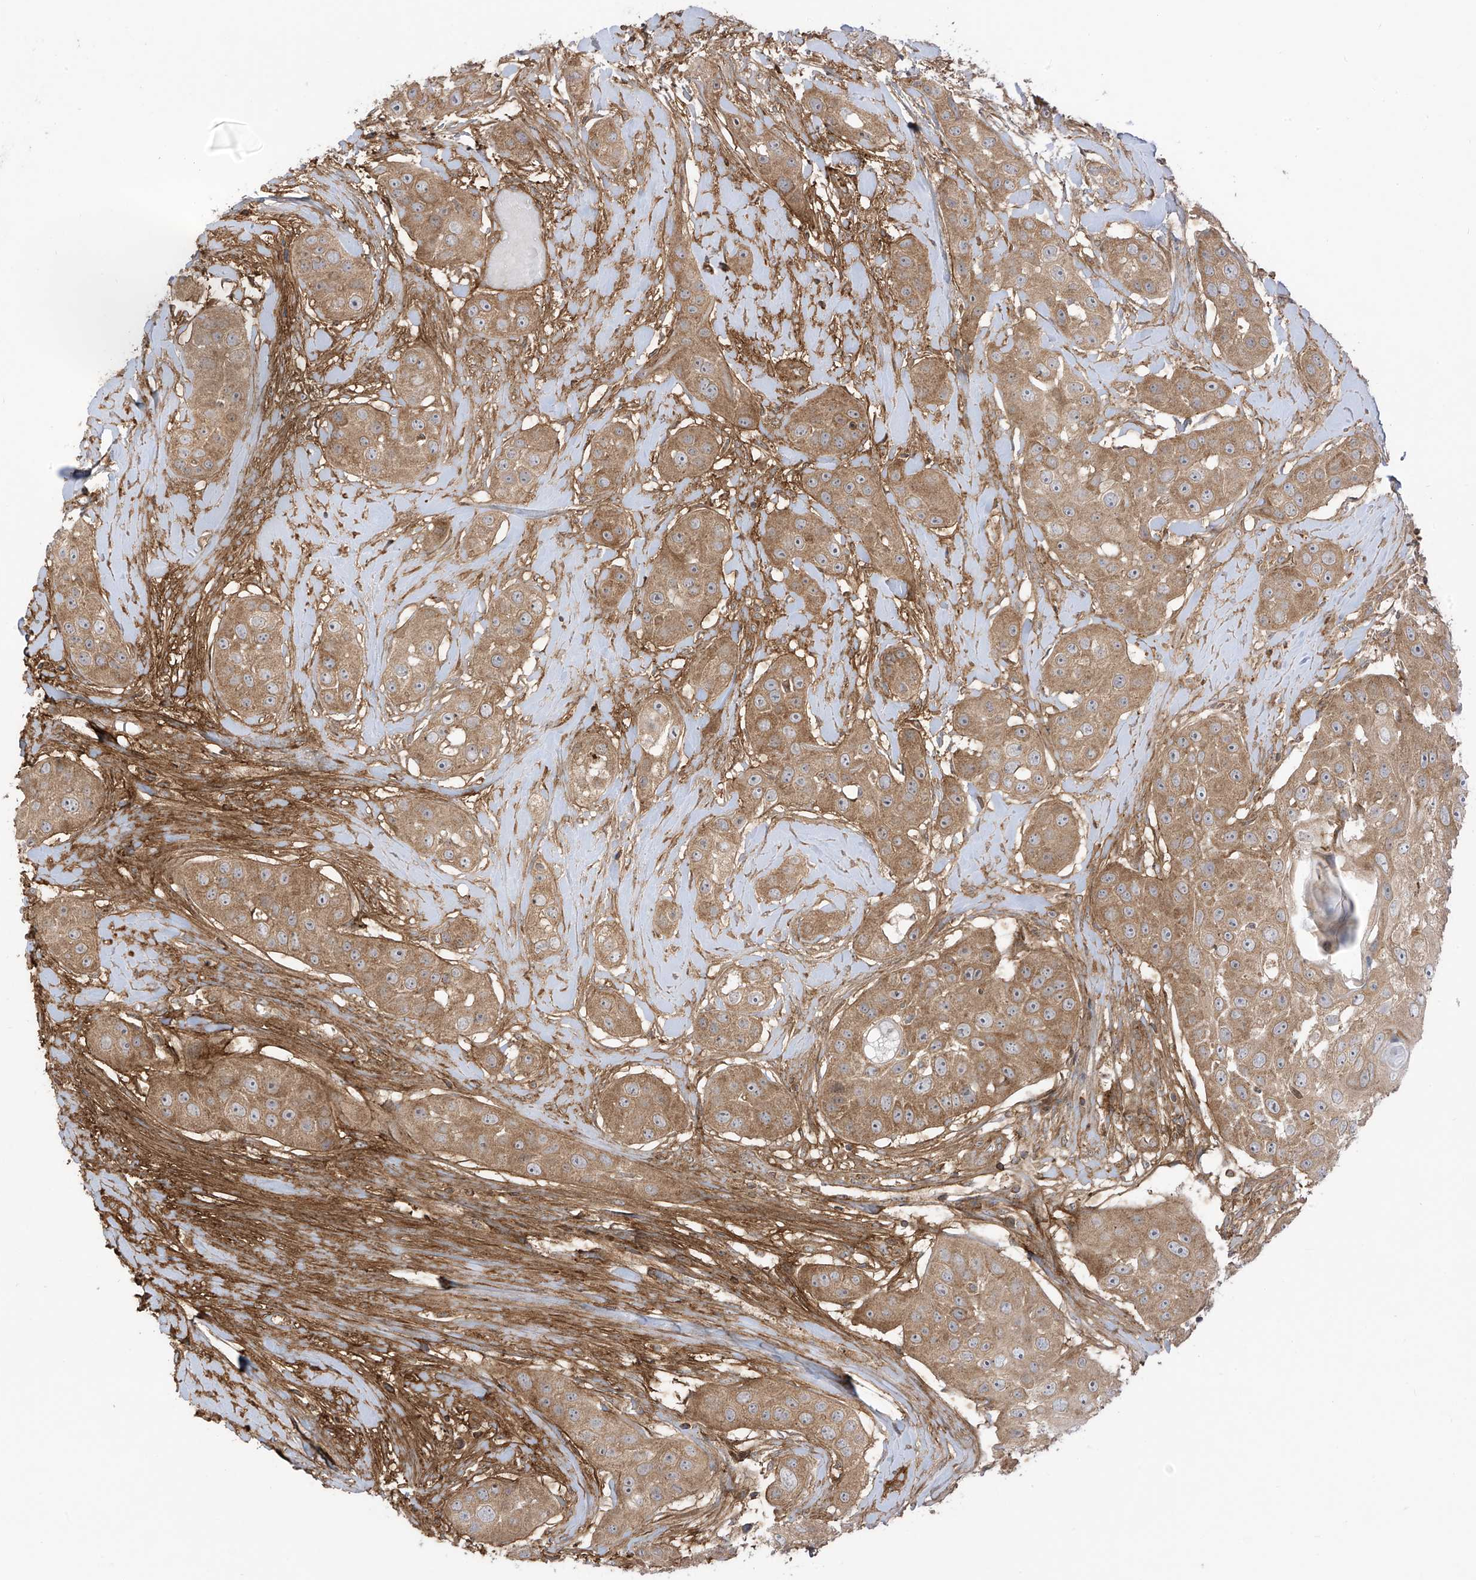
{"staining": {"intensity": "moderate", "quantity": ">75%", "location": "cytoplasmic/membranous"}, "tissue": "head and neck cancer", "cell_type": "Tumor cells", "image_type": "cancer", "snomed": [{"axis": "morphology", "description": "Normal tissue, NOS"}, {"axis": "morphology", "description": "Squamous cell carcinoma, NOS"}, {"axis": "topography", "description": "Skeletal muscle"}, {"axis": "topography", "description": "Head-Neck"}], "caption": "Protein staining of head and neck cancer tissue shows moderate cytoplasmic/membranous positivity in about >75% of tumor cells.", "gene": "REPS1", "patient": {"sex": "male", "age": 51}}